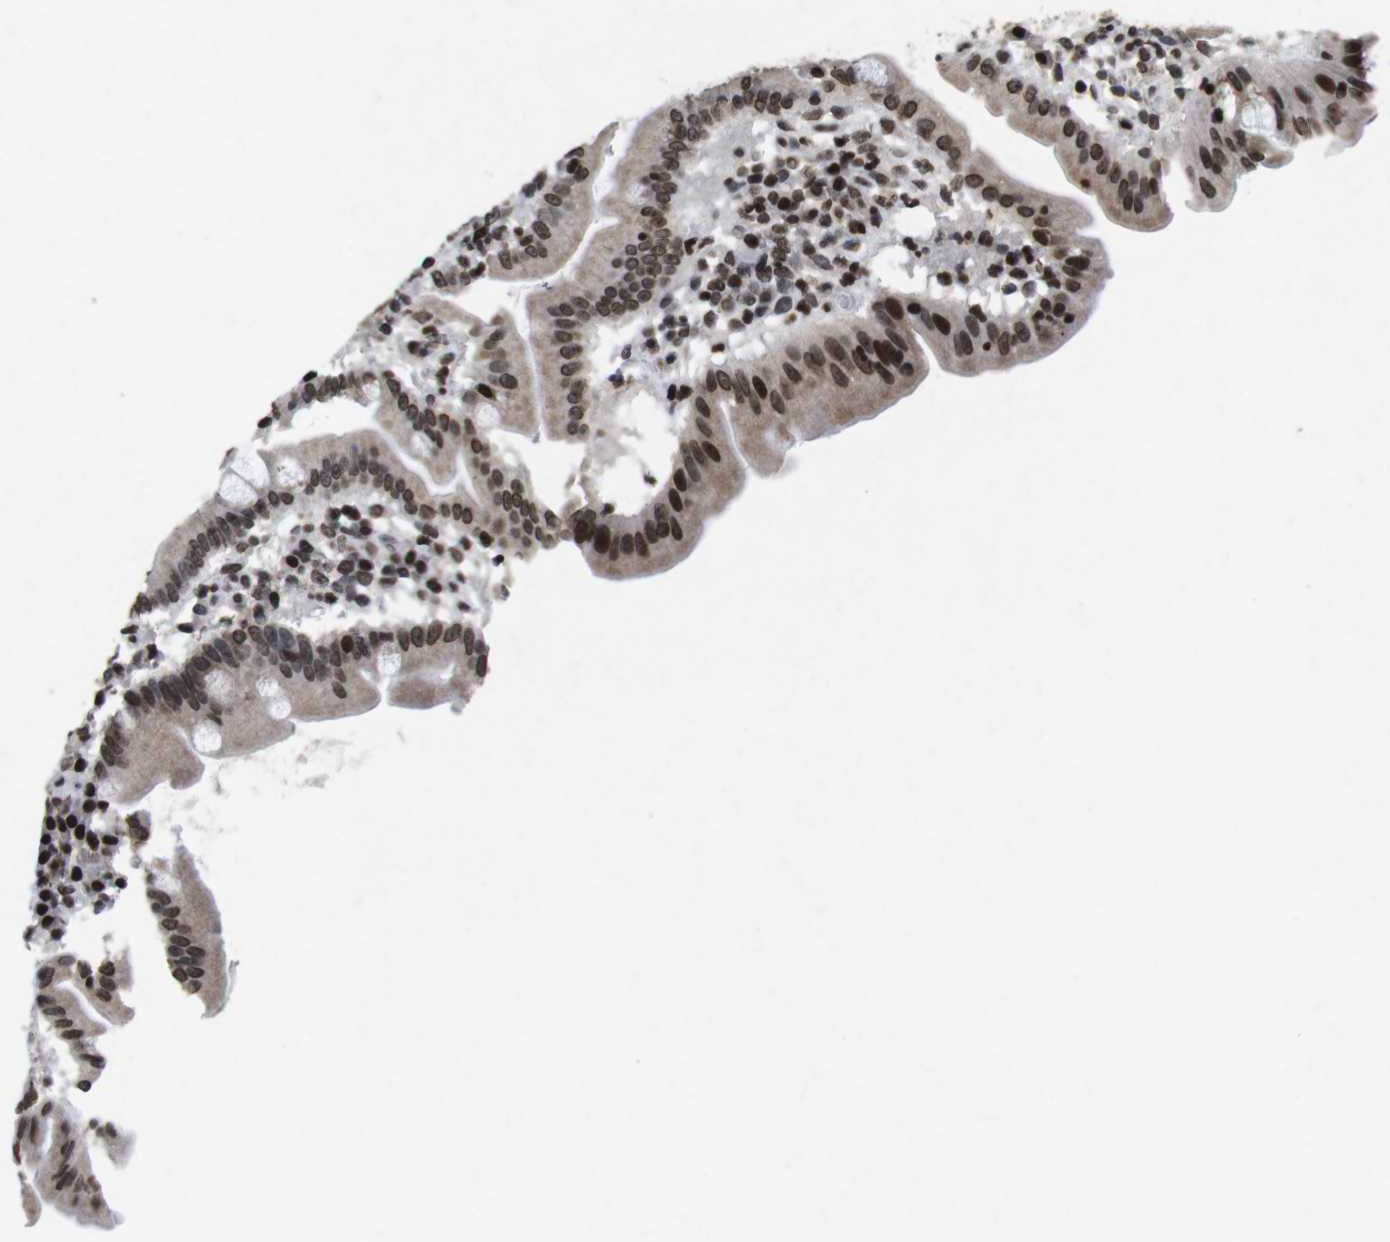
{"staining": {"intensity": "strong", "quantity": ">75%", "location": "nuclear"}, "tissue": "duodenum", "cell_type": "Glandular cells", "image_type": "normal", "snomed": [{"axis": "morphology", "description": "Normal tissue, NOS"}, {"axis": "topography", "description": "Duodenum"}], "caption": "Benign duodenum was stained to show a protein in brown. There is high levels of strong nuclear staining in about >75% of glandular cells. (Stains: DAB in brown, nuclei in blue, Microscopy: brightfield microscopy at high magnification).", "gene": "MAGEH1", "patient": {"sex": "male", "age": 50}}